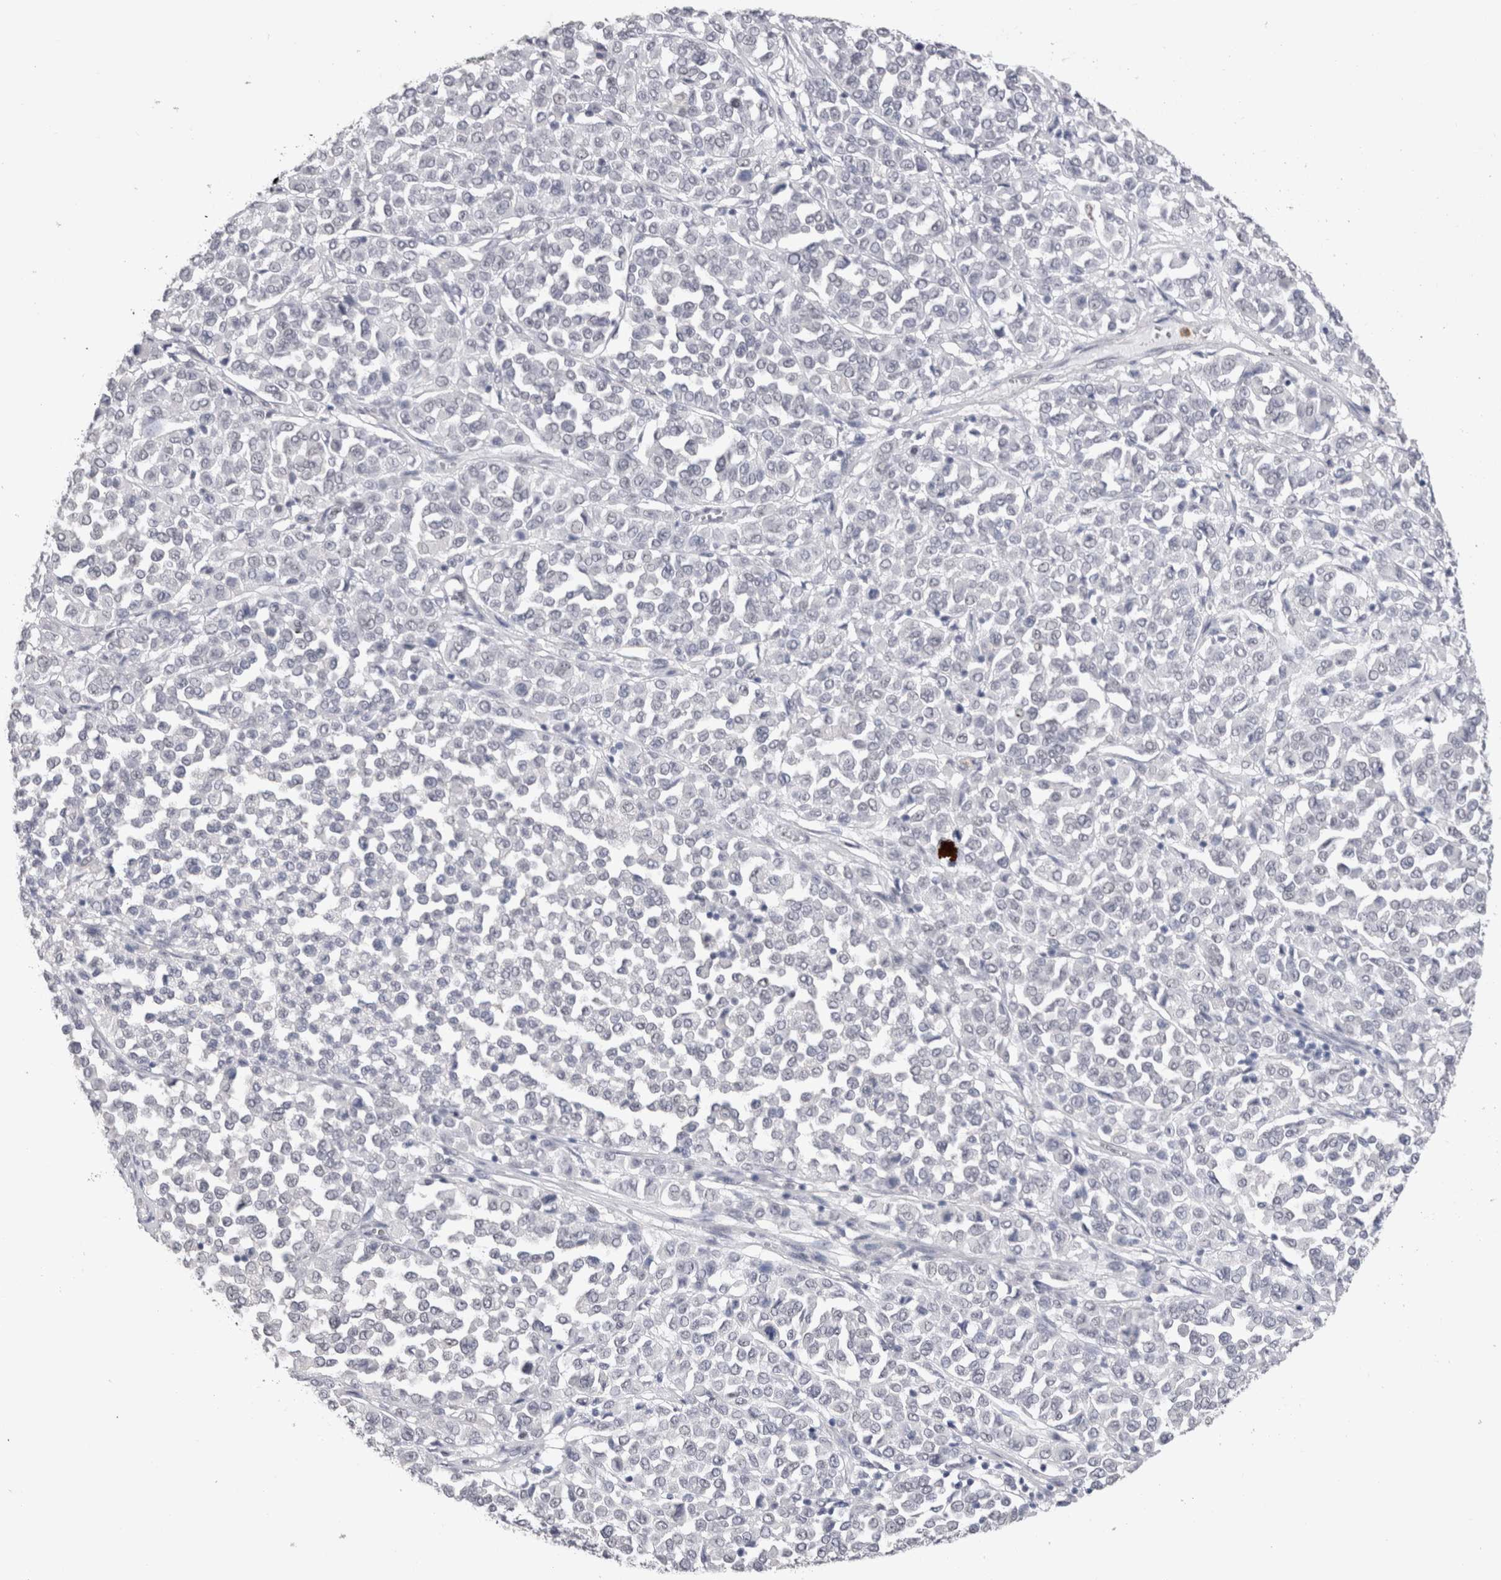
{"staining": {"intensity": "negative", "quantity": "none", "location": "none"}, "tissue": "melanoma", "cell_type": "Tumor cells", "image_type": "cancer", "snomed": [{"axis": "morphology", "description": "Malignant melanoma, Metastatic site"}, {"axis": "topography", "description": "Pancreas"}], "caption": "This is an immunohistochemistry photomicrograph of melanoma. There is no positivity in tumor cells.", "gene": "RBM6", "patient": {"sex": "female", "age": 30}}